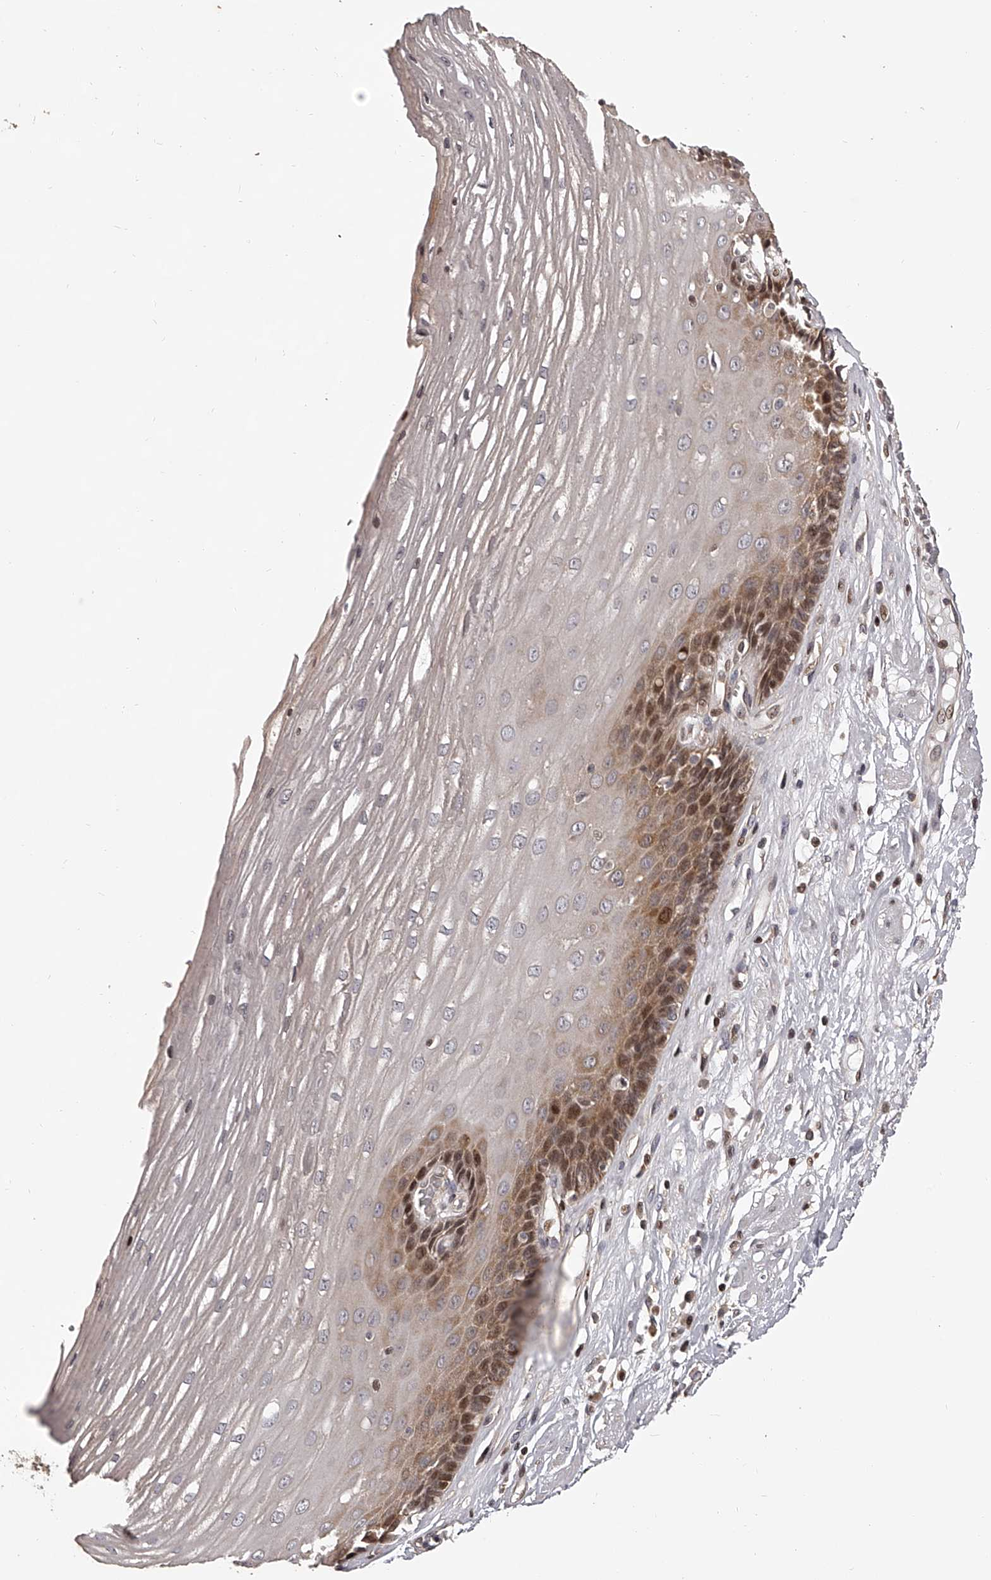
{"staining": {"intensity": "moderate", "quantity": "25%-75%", "location": "cytoplasmic/membranous,nuclear"}, "tissue": "esophagus", "cell_type": "Squamous epithelial cells", "image_type": "normal", "snomed": [{"axis": "morphology", "description": "Normal tissue, NOS"}, {"axis": "topography", "description": "Esophagus"}], "caption": "This image reveals IHC staining of unremarkable human esophagus, with medium moderate cytoplasmic/membranous,nuclear staining in approximately 25%-75% of squamous epithelial cells.", "gene": "PFDN2", "patient": {"sex": "male", "age": 62}}